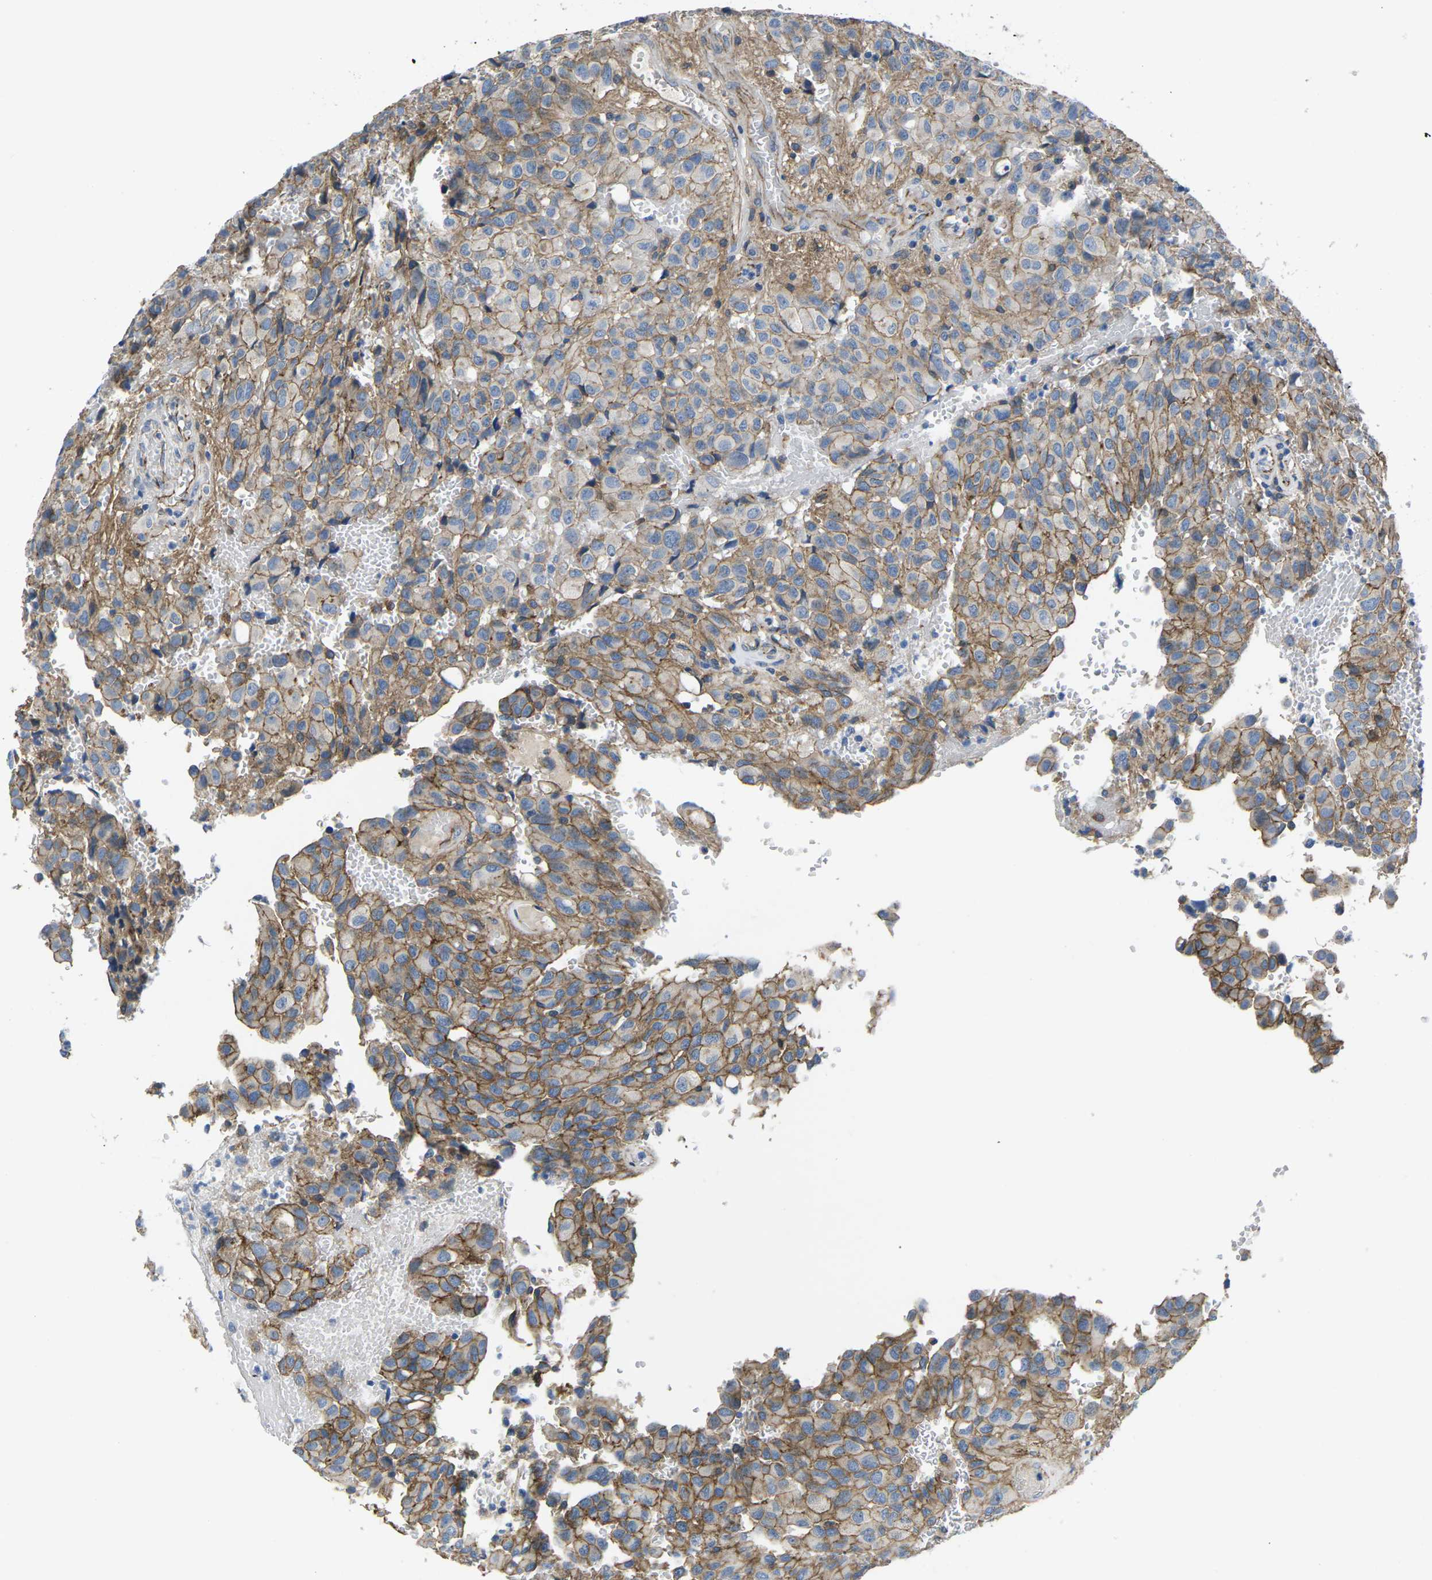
{"staining": {"intensity": "moderate", "quantity": "25%-75%", "location": "cytoplasmic/membranous"}, "tissue": "glioma", "cell_type": "Tumor cells", "image_type": "cancer", "snomed": [{"axis": "morphology", "description": "Glioma, malignant, High grade"}, {"axis": "topography", "description": "Brain"}], "caption": "Immunohistochemistry micrograph of neoplastic tissue: human glioma stained using IHC demonstrates medium levels of moderate protein expression localized specifically in the cytoplasmic/membranous of tumor cells, appearing as a cytoplasmic/membranous brown color.", "gene": "CTNND1", "patient": {"sex": "male", "age": 32}}